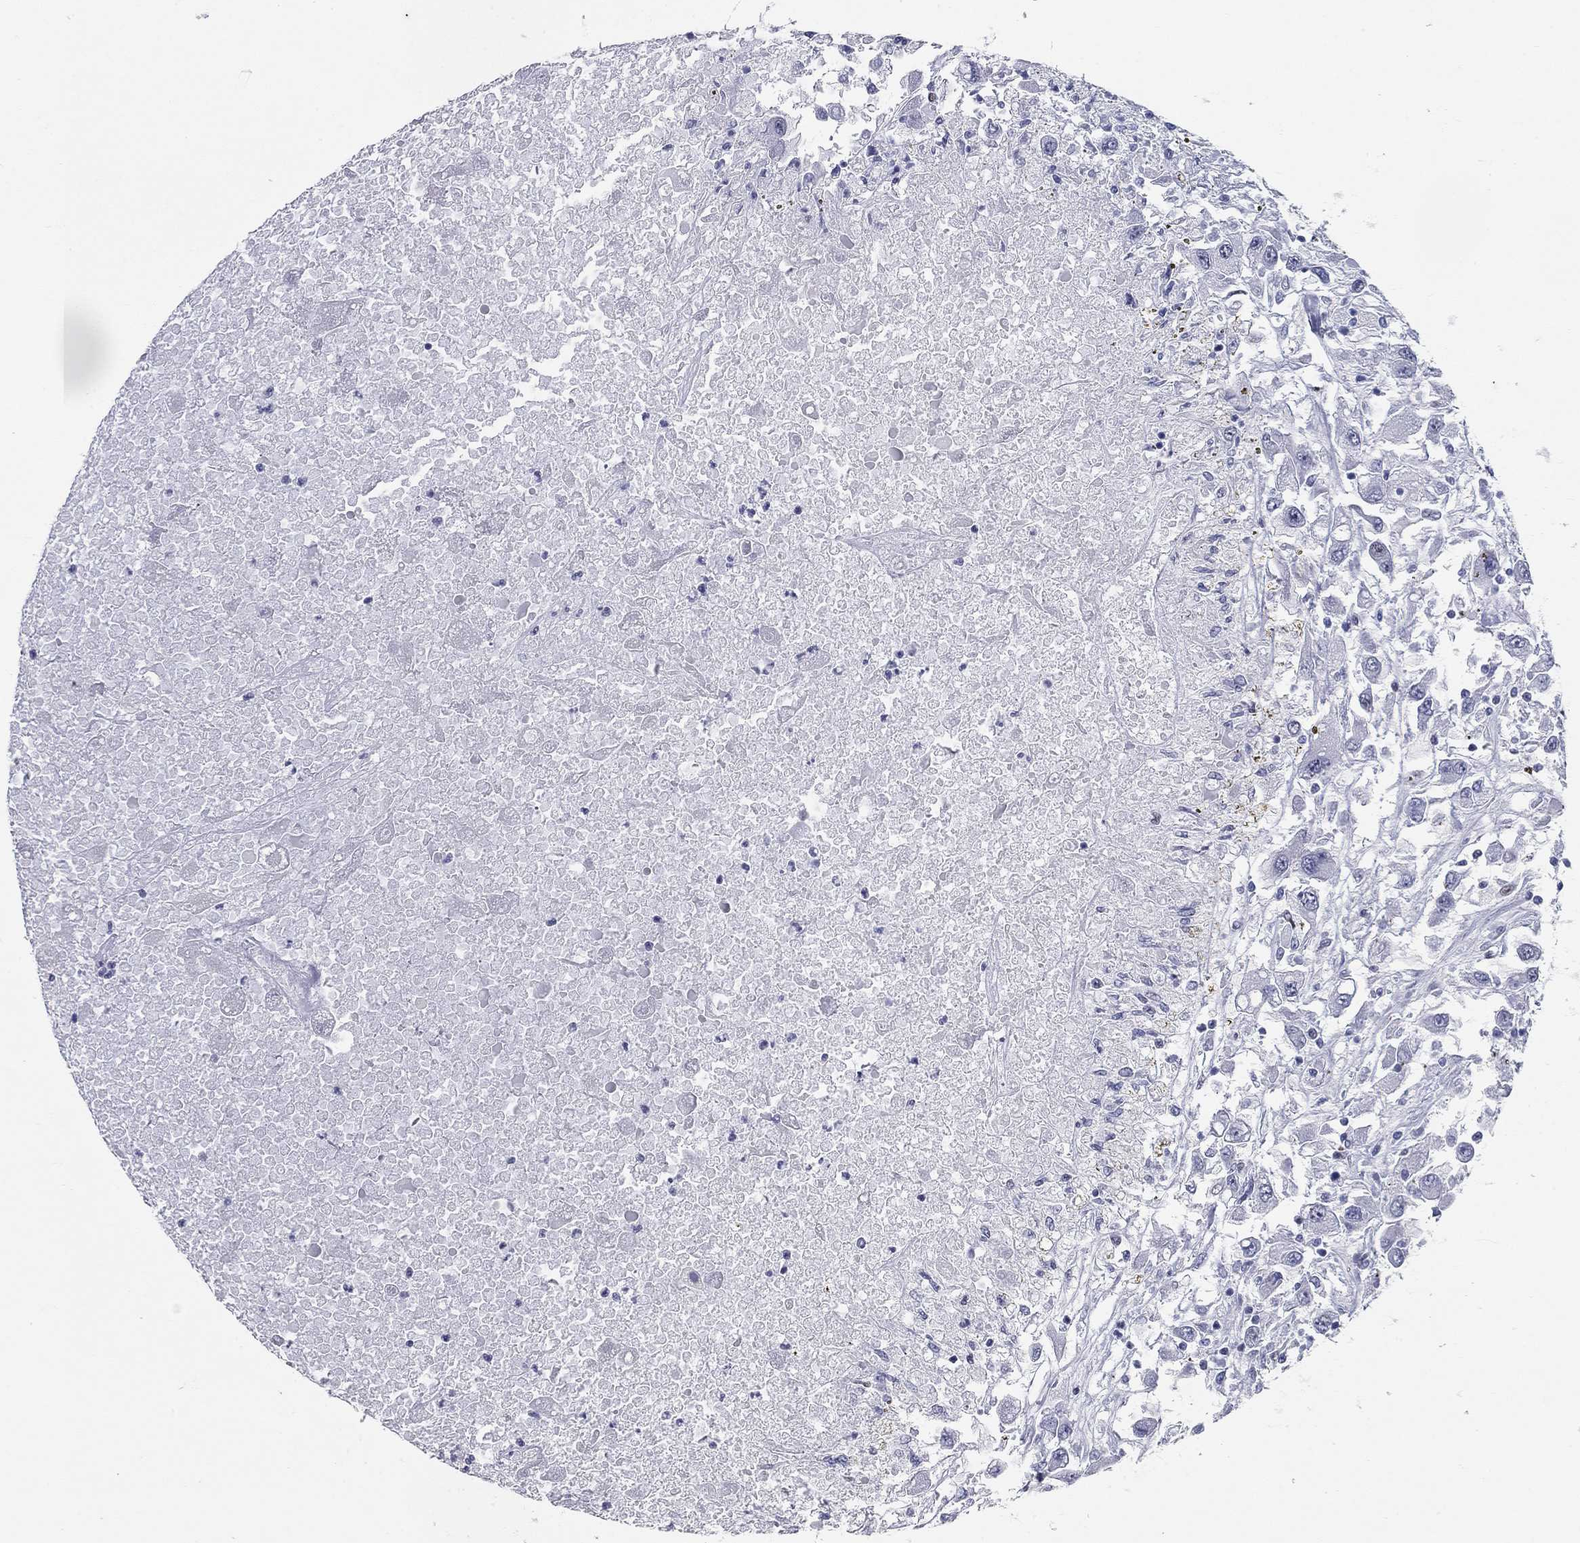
{"staining": {"intensity": "negative", "quantity": "none", "location": "none"}, "tissue": "renal cancer", "cell_type": "Tumor cells", "image_type": "cancer", "snomed": [{"axis": "morphology", "description": "Adenocarcinoma, NOS"}, {"axis": "topography", "description": "Kidney"}], "caption": "Tumor cells show no significant protein expression in renal cancer. (DAB (3,3'-diaminobenzidine) immunohistochemistry (IHC) with hematoxylin counter stain).", "gene": "ASF1B", "patient": {"sex": "female", "age": 67}}